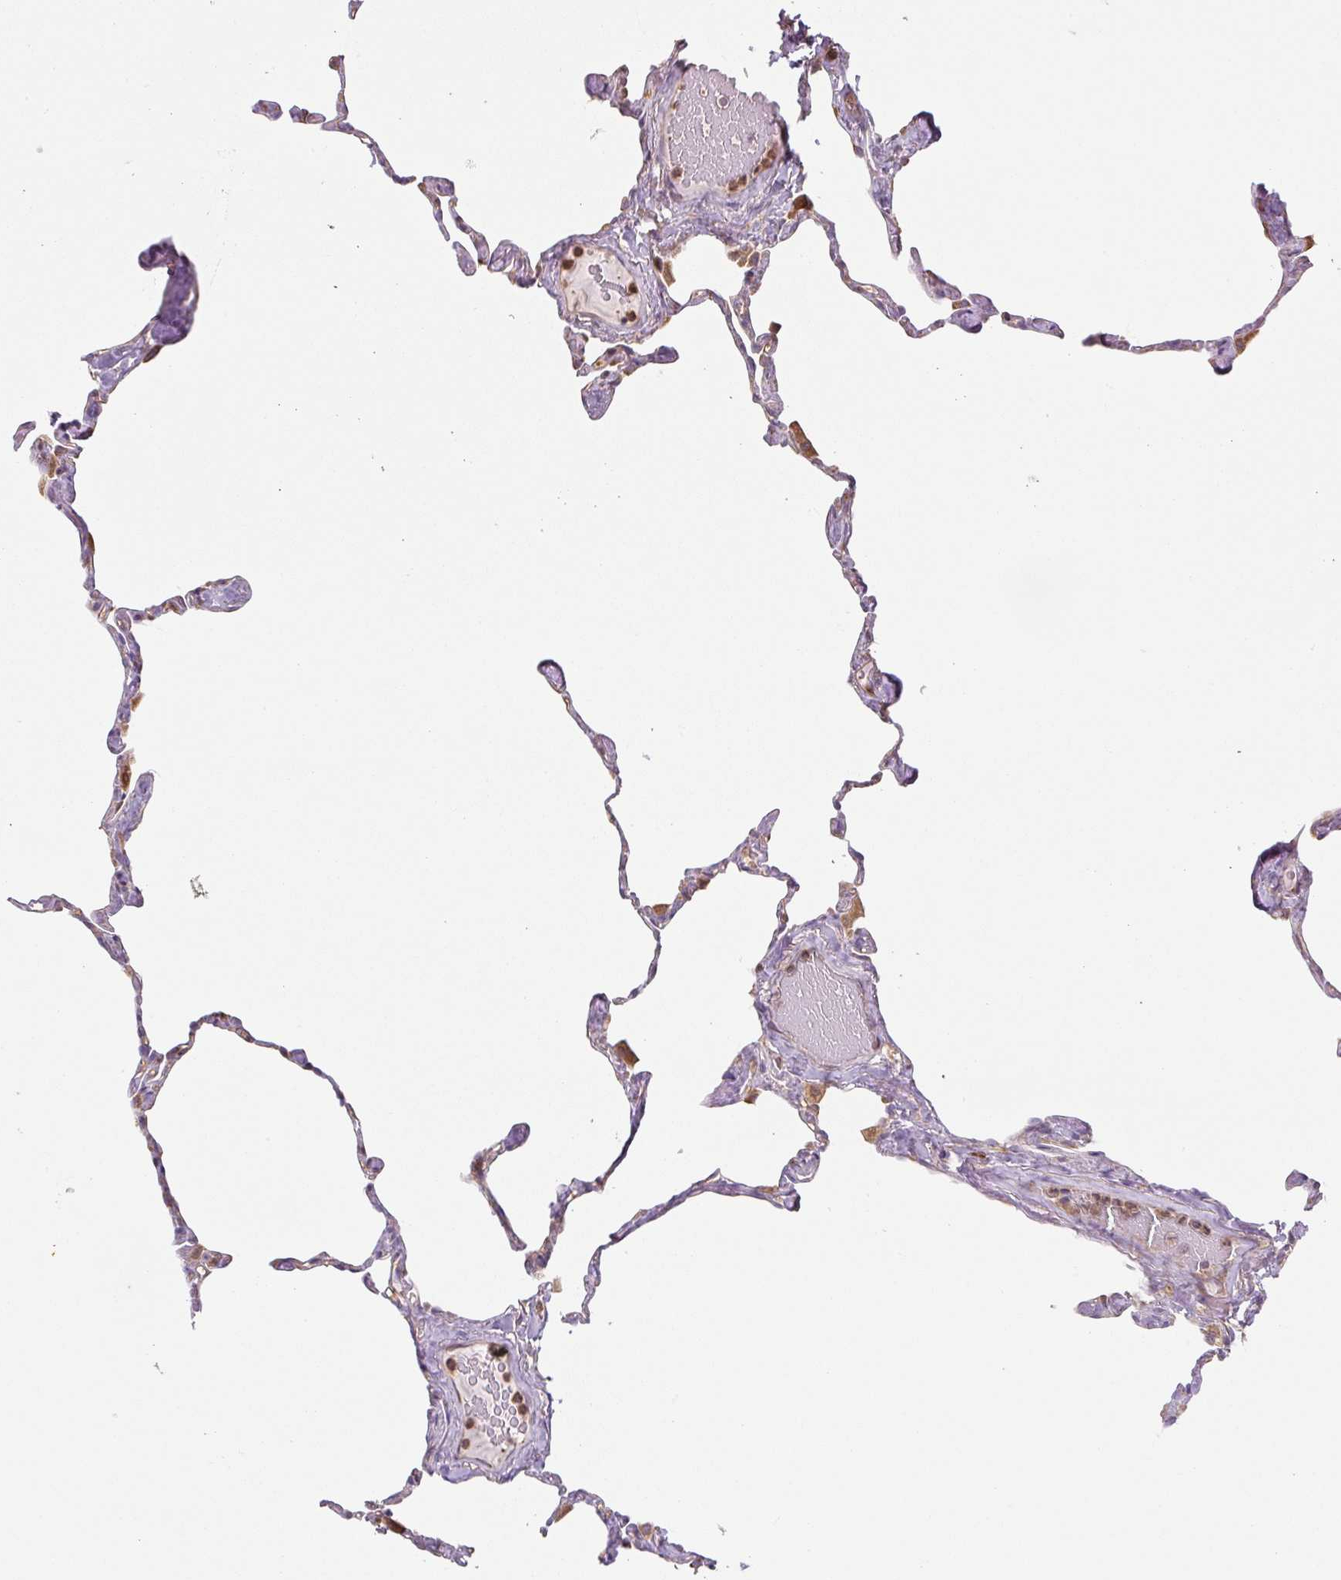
{"staining": {"intensity": "moderate", "quantity": "25%-75%", "location": "cytoplasmic/membranous"}, "tissue": "lung", "cell_type": "Alveolar cells", "image_type": "normal", "snomed": [{"axis": "morphology", "description": "Normal tissue, NOS"}, {"axis": "topography", "description": "Lung"}], "caption": "IHC histopathology image of unremarkable human lung stained for a protein (brown), which shows medium levels of moderate cytoplasmic/membranous positivity in approximately 25%-75% of alveolar cells.", "gene": "RASA1", "patient": {"sex": "male", "age": 65}}